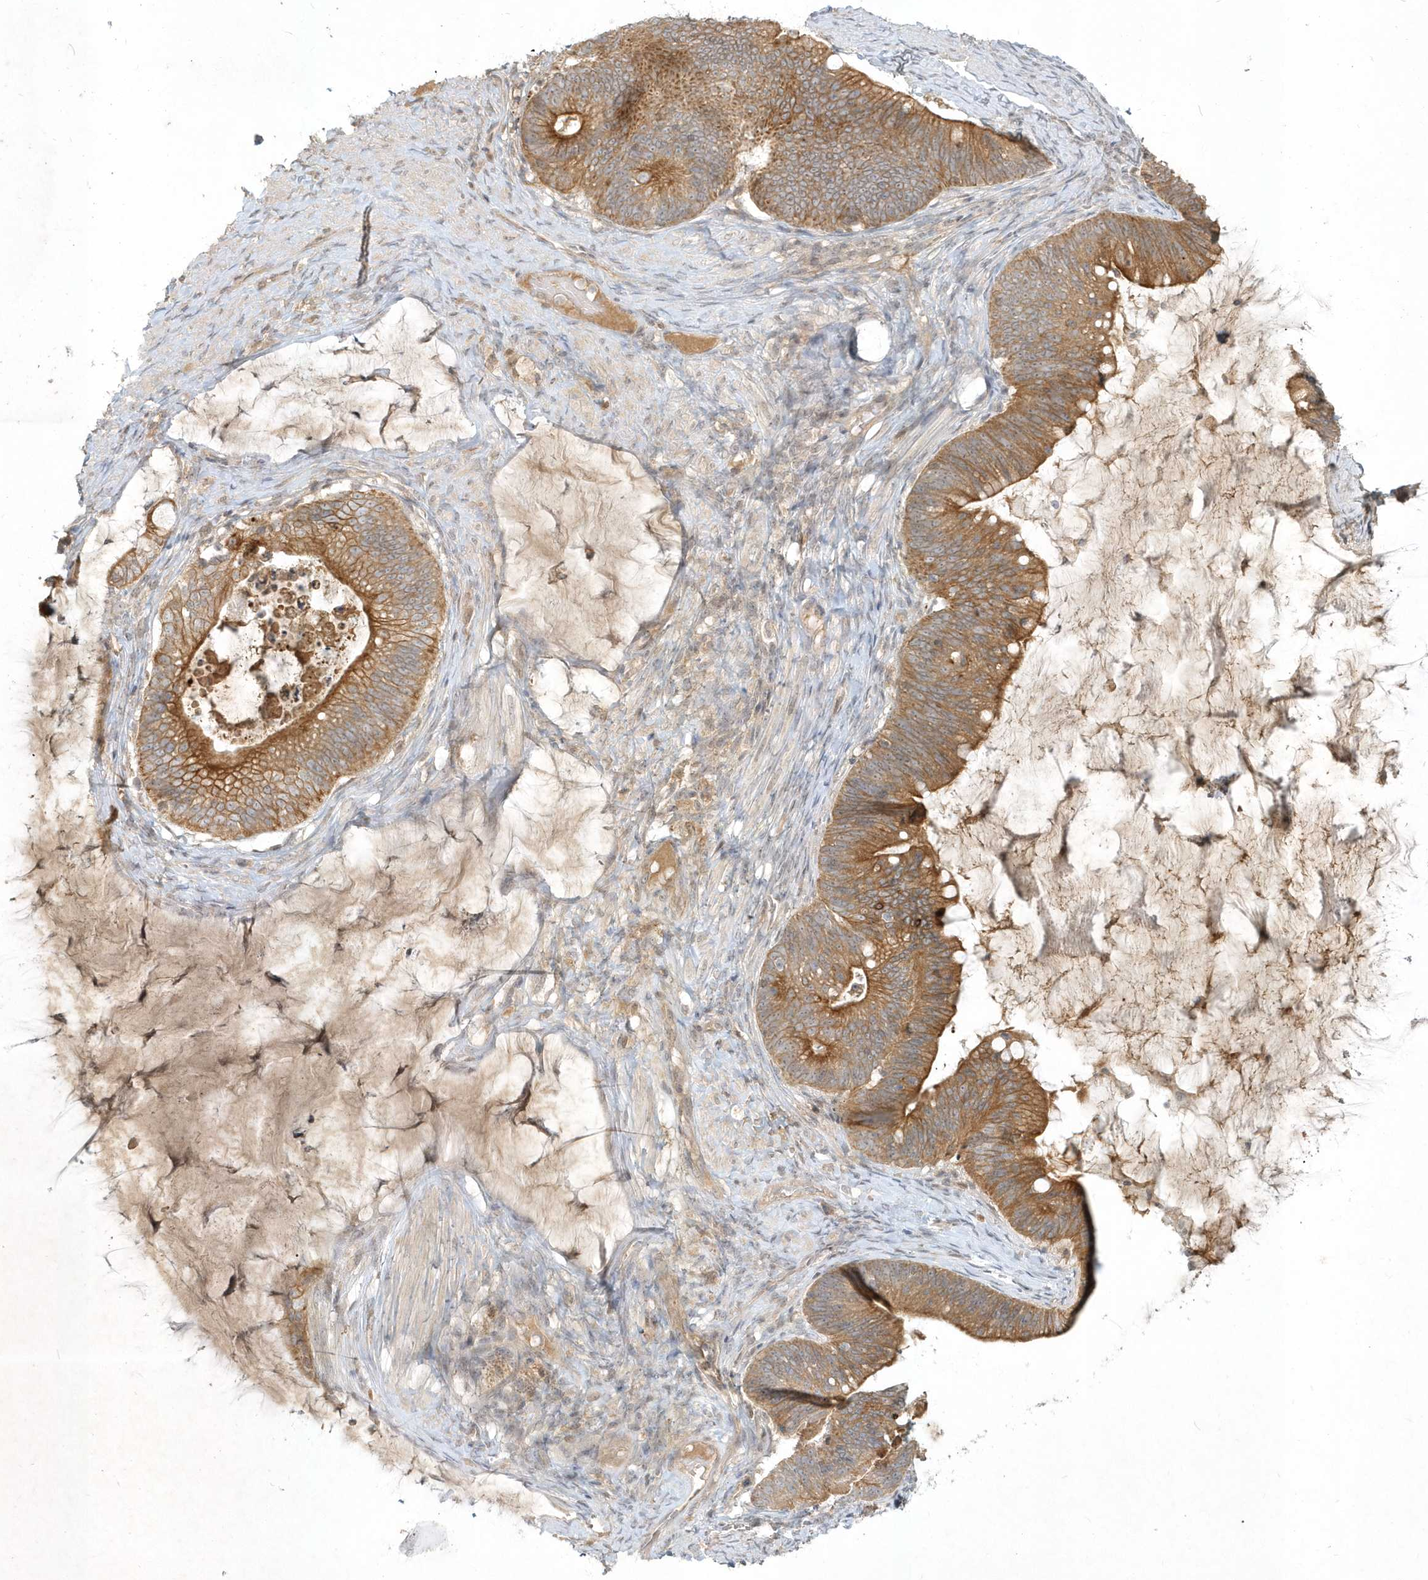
{"staining": {"intensity": "moderate", "quantity": ">75%", "location": "cytoplasmic/membranous"}, "tissue": "ovarian cancer", "cell_type": "Tumor cells", "image_type": "cancer", "snomed": [{"axis": "morphology", "description": "Cystadenocarcinoma, mucinous, NOS"}, {"axis": "topography", "description": "Ovary"}], "caption": "Tumor cells exhibit medium levels of moderate cytoplasmic/membranous expression in approximately >75% of cells in ovarian cancer. The protein of interest is shown in brown color, while the nuclei are stained blue.", "gene": "BOD1", "patient": {"sex": "female", "age": 61}}